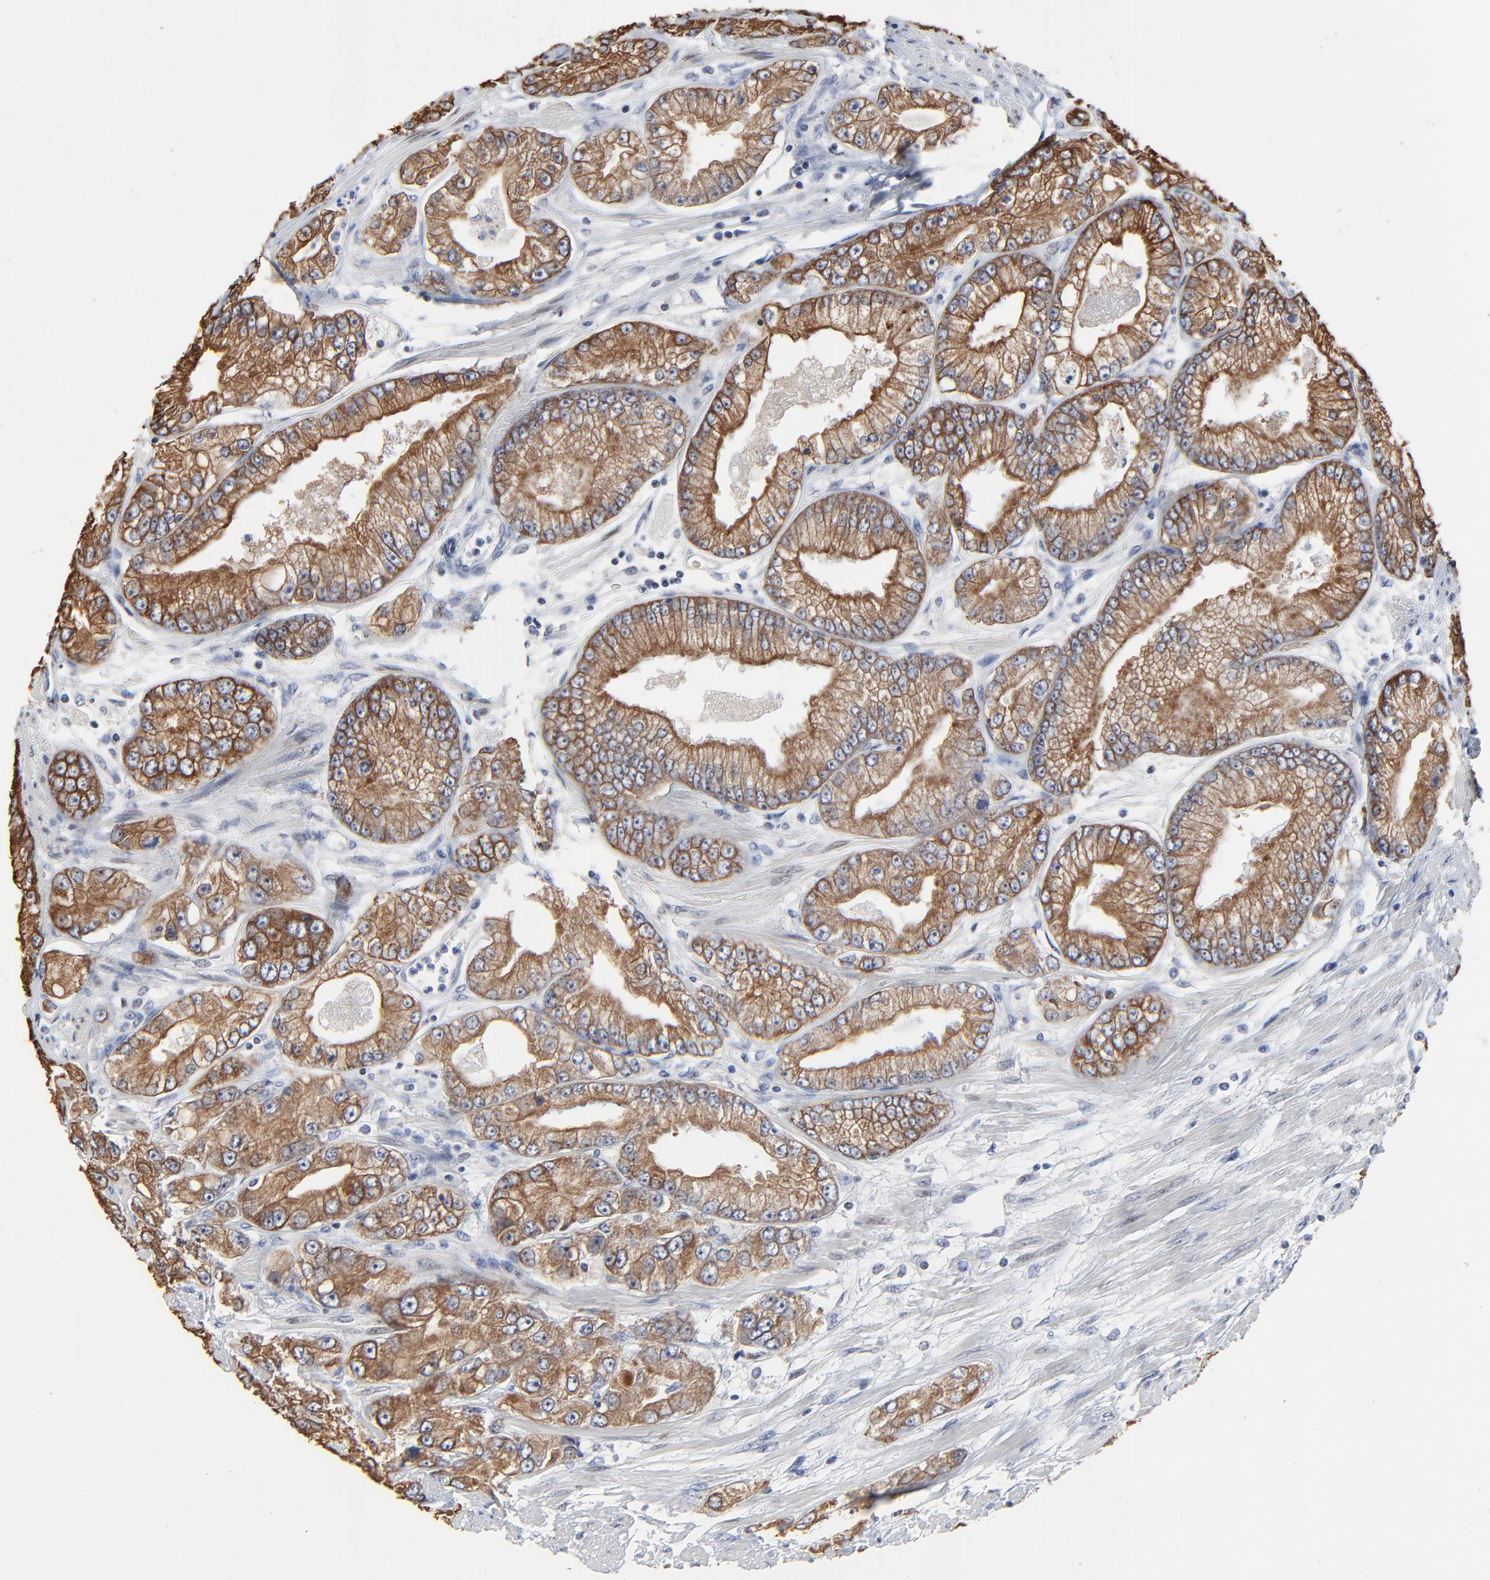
{"staining": {"intensity": "moderate", "quantity": ">75%", "location": "cytoplasmic/membranous"}, "tissue": "prostate cancer", "cell_type": "Tumor cells", "image_type": "cancer", "snomed": [{"axis": "morphology", "description": "Adenocarcinoma, Medium grade"}, {"axis": "topography", "description": "Prostate"}], "caption": "This micrograph demonstrates IHC staining of prostate cancer (medium-grade adenocarcinoma), with medium moderate cytoplasmic/membranous expression in about >75% of tumor cells.", "gene": "LNX1", "patient": {"sex": "male", "age": 72}}